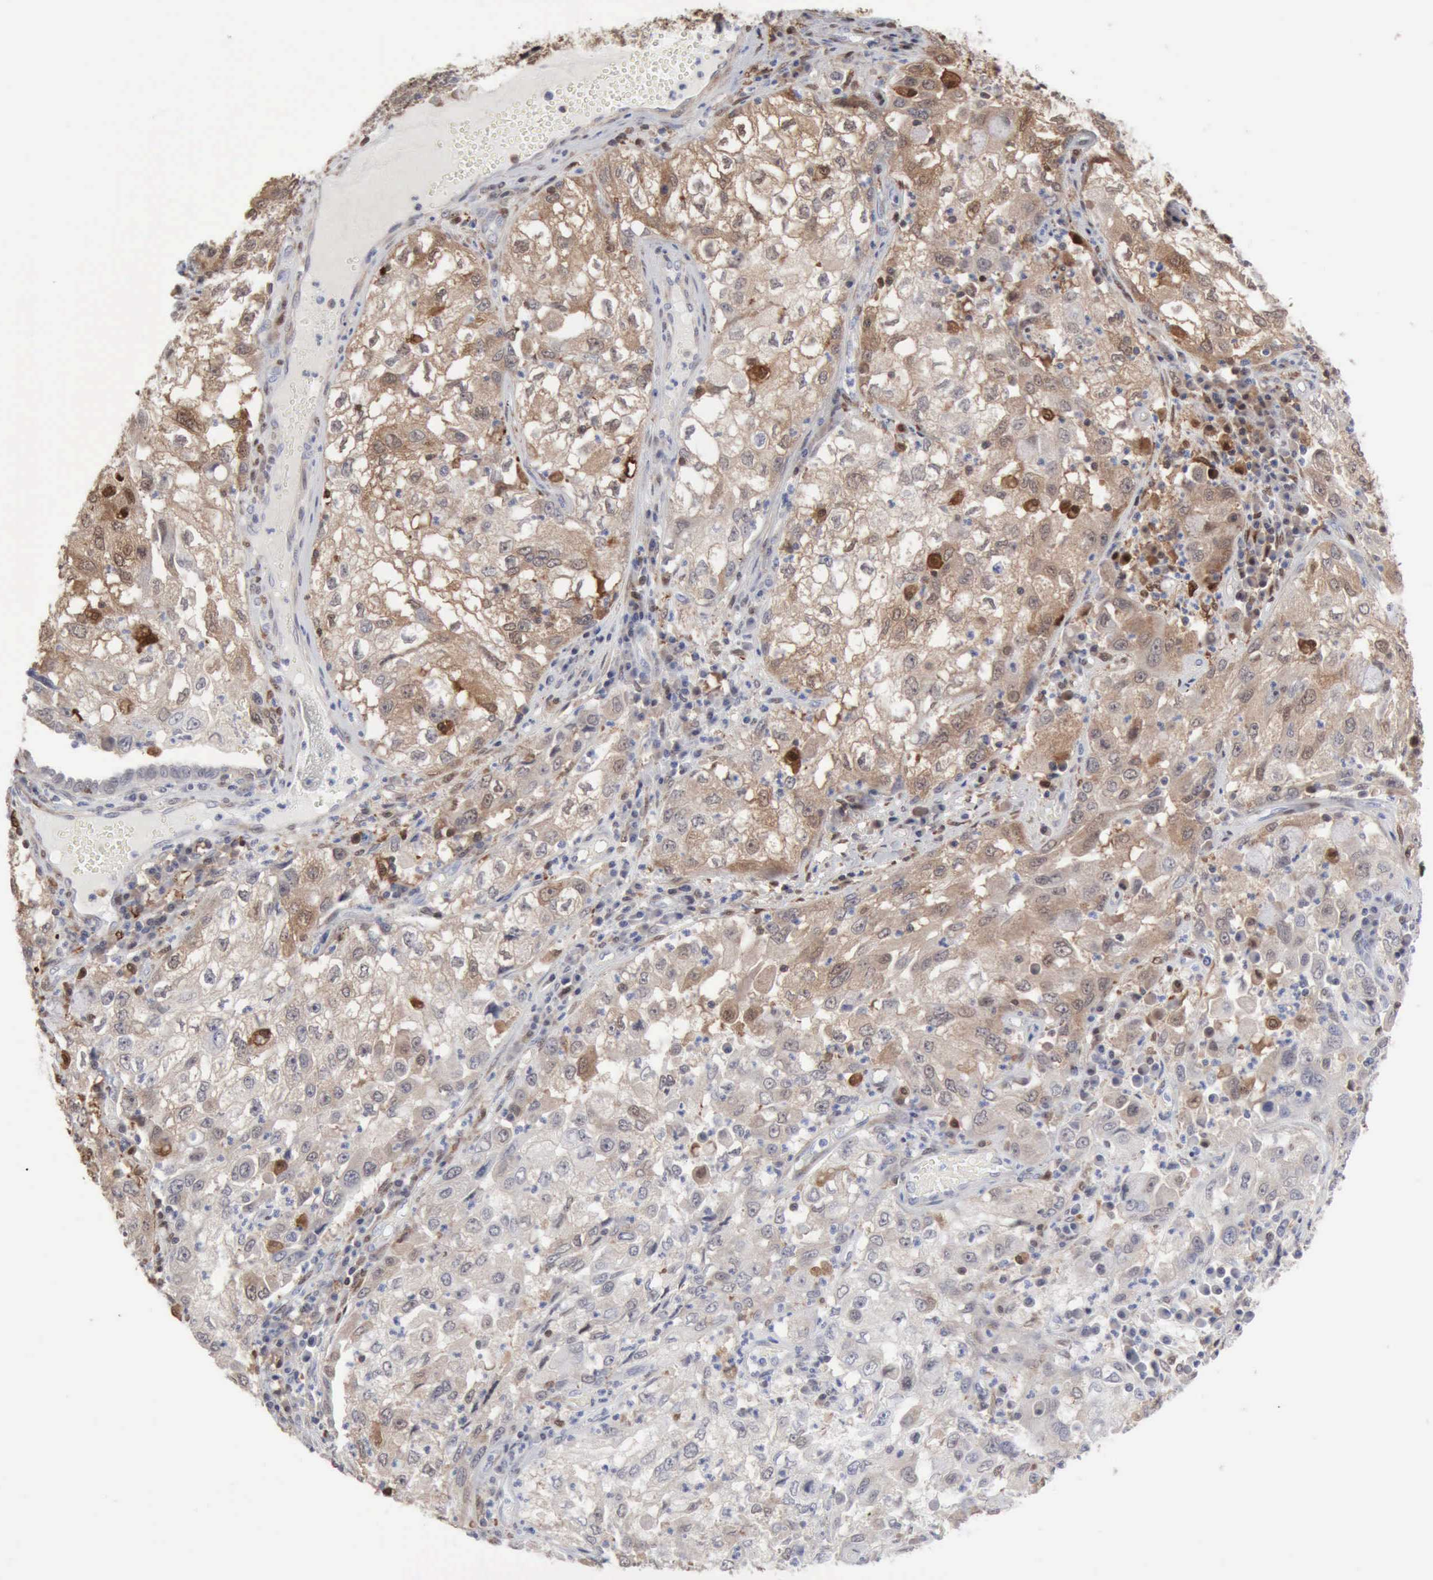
{"staining": {"intensity": "weak", "quantity": "25%-75%", "location": "cytoplasmic/membranous"}, "tissue": "cervical cancer", "cell_type": "Tumor cells", "image_type": "cancer", "snomed": [{"axis": "morphology", "description": "Squamous cell carcinoma, NOS"}, {"axis": "topography", "description": "Cervix"}], "caption": "Cervical cancer stained with DAB (3,3'-diaminobenzidine) IHC shows low levels of weak cytoplasmic/membranous expression in approximately 25%-75% of tumor cells.", "gene": "STAT1", "patient": {"sex": "female", "age": 36}}